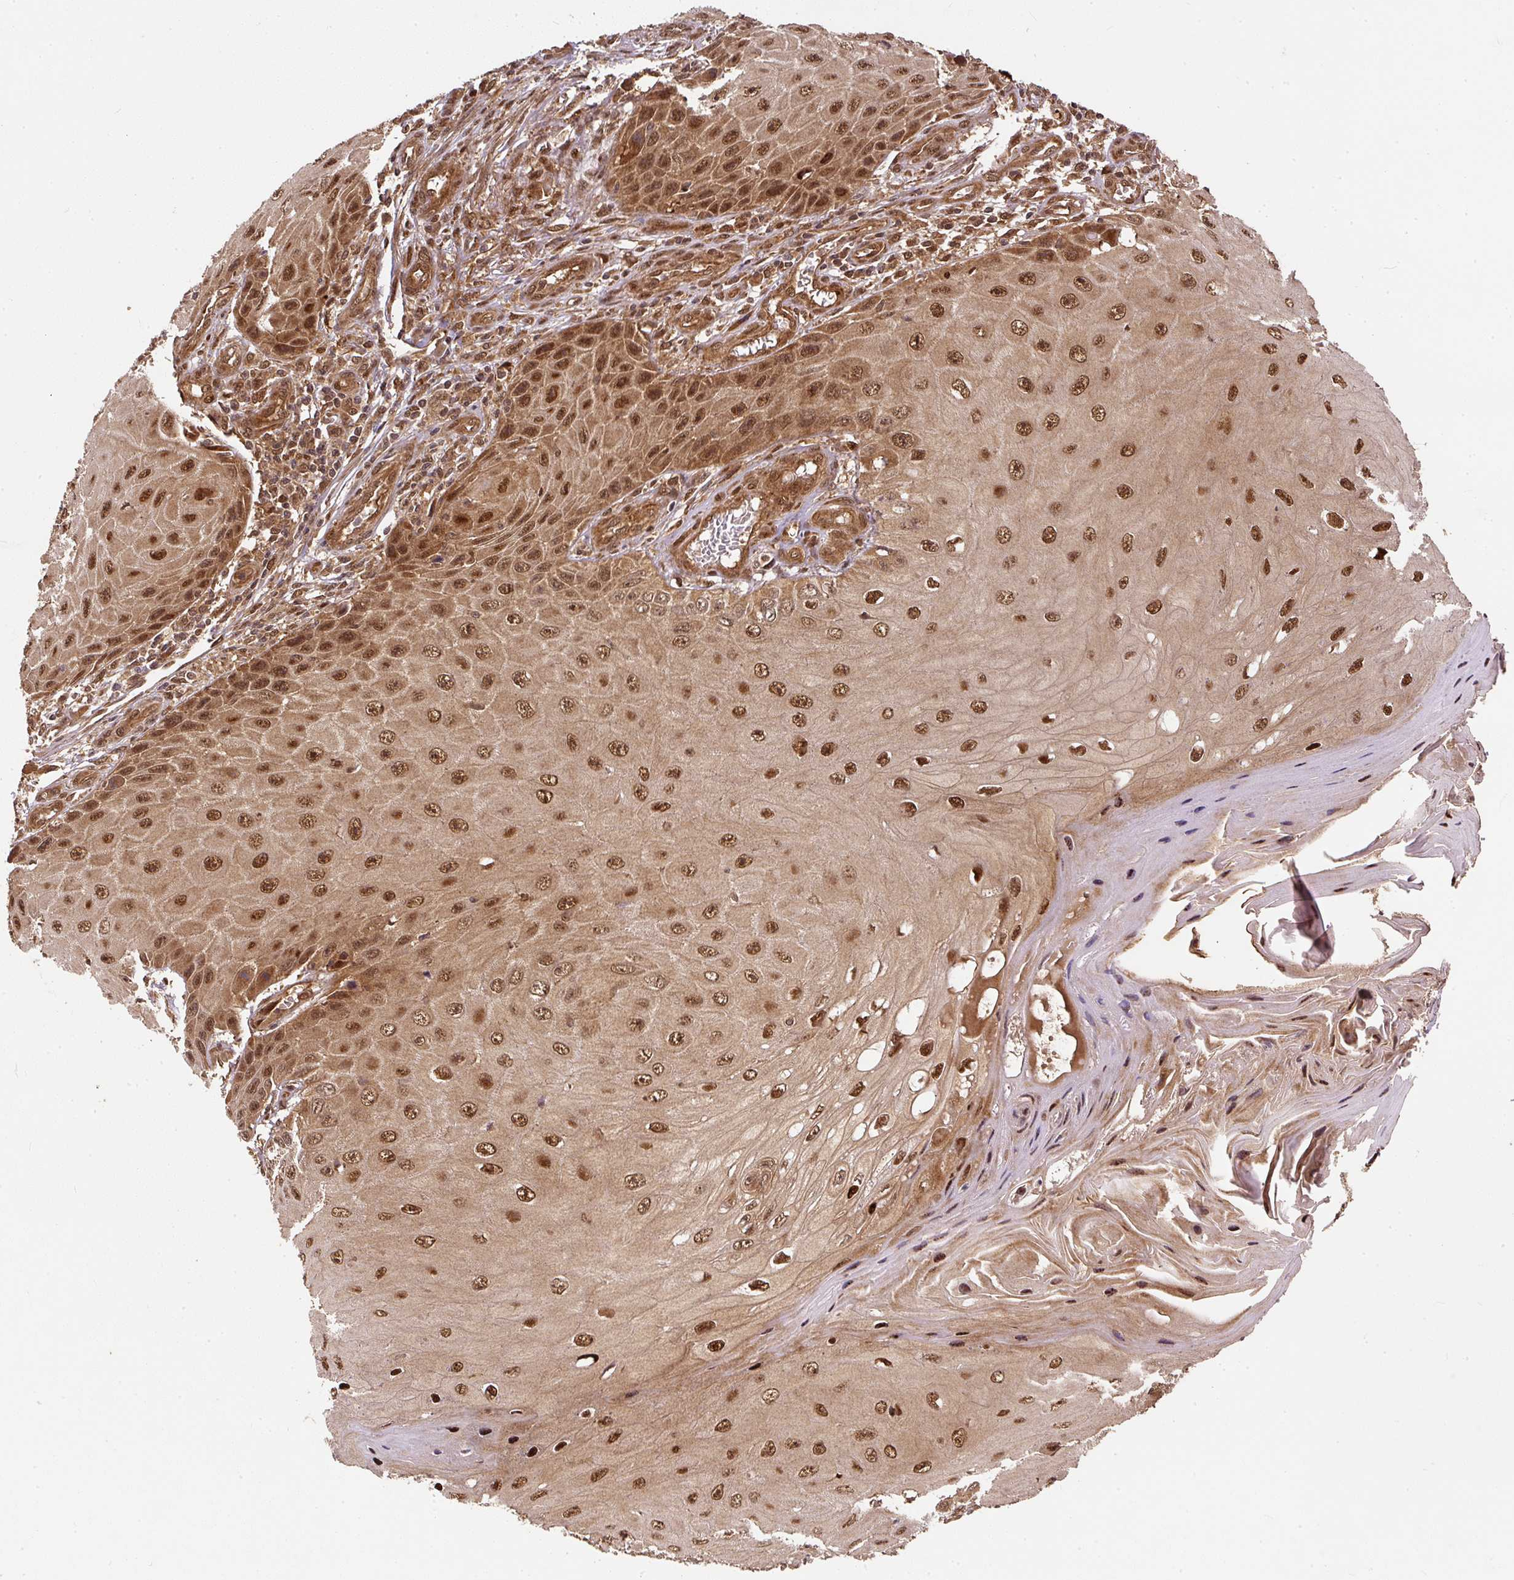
{"staining": {"intensity": "moderate", "quantity": ">75%", "location": "cytoplasmic/membranous,nuclear"}, "tissue": "skin cancer", "cell_type": "Tumor cells", "image_type": "cancer", "snomed": [{"axis": "morphology", "description": "Squamous cell carcinoma, NOS"}, {"axis": "topography", "description": "Skin"}], "caption": "The histopathology image exhibits staining of skin squamous cell carcinoma, revealing moderate cytoplasmic/membranous and nuclear protein expression (brown color) within tumor cells.", "gene": "PSMD1", "patient": {"sex": "female", "age": 73}}